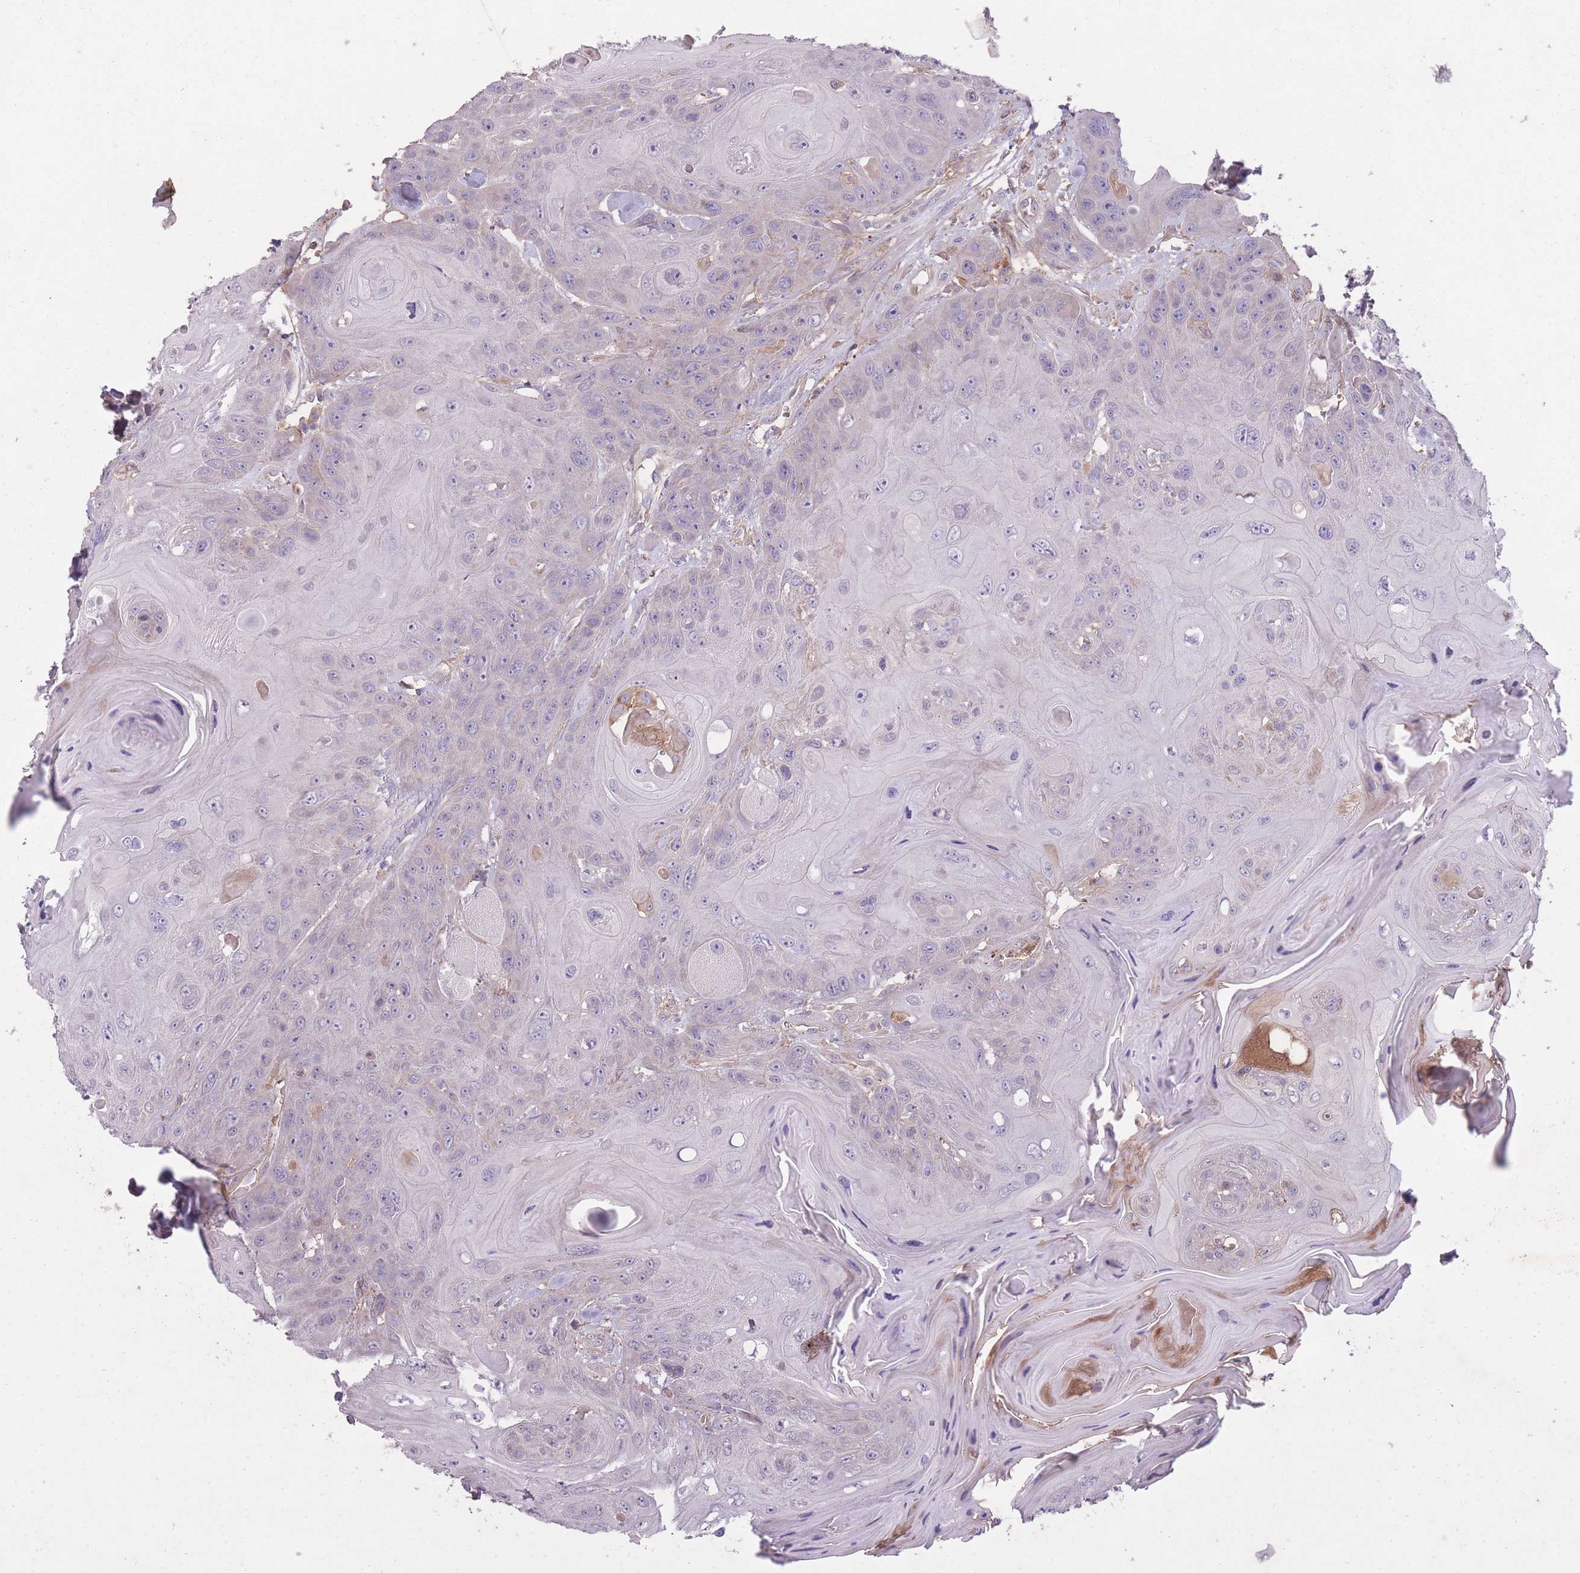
{"staining": {"intensity": "negative", "quantity": "none", "location": "none"}, "tissue": "head and neck cancer", "cell_type": "Tumor cells", "image_type": "cancer", "snomed": [{"axis": "morphology", "description": "Squamous cell carcinoma, NOS"}, {"axis": "topography", "description": "Head-Neck"}], "caption": "Head and neck cancer (squamous cell carcinoma) was stained to show a protein in brown. There is no significant expression in tumor cells. Brightfield microscopy of IHC stained with DAB (3,3'-diaminobenzidine) (brown) and hematoxylin (blue), captured at high magnification.", "gene": "OR2V2", "patient": {"sex": "female", "age": 59}}